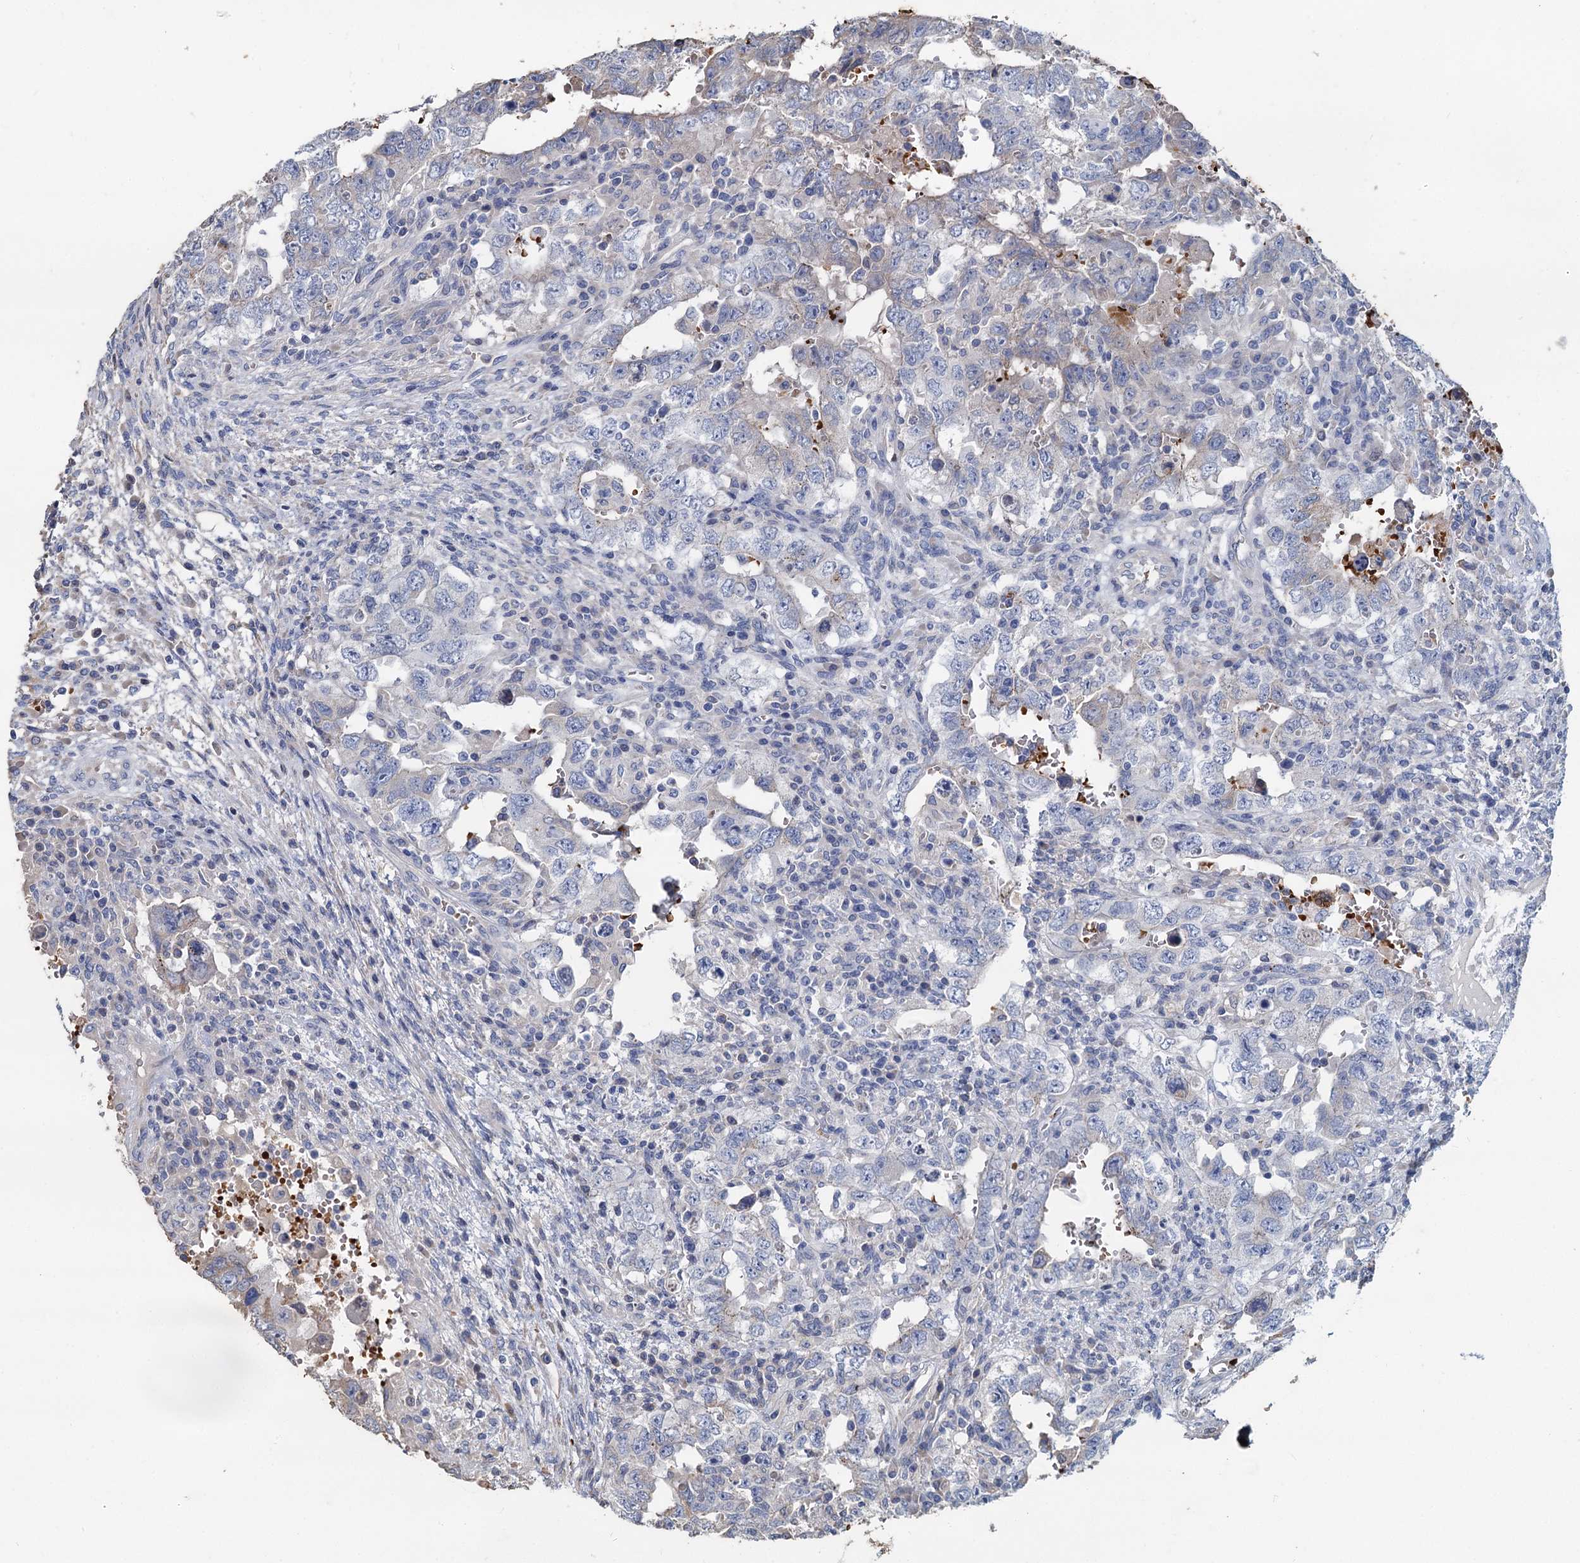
{"staining": {"intensity": "negative", "quantity": "none", "location": "none"}, "tissue": "testis cancer", "cell_type": "Tumor cells", "image_type": "cancer", "snomed": [{"axis": "morphology", "description": "Carcinoma, Embryonal, NOS"}, {"axis": "topography", "description": "Testis"}], "caption": "Immunohistochemistry of human testis cancer (embryonal carcinoma) displays no expression in tumor cells.", "gene": "TCTN2", "patient": {"sex": "male", "age": 26}}